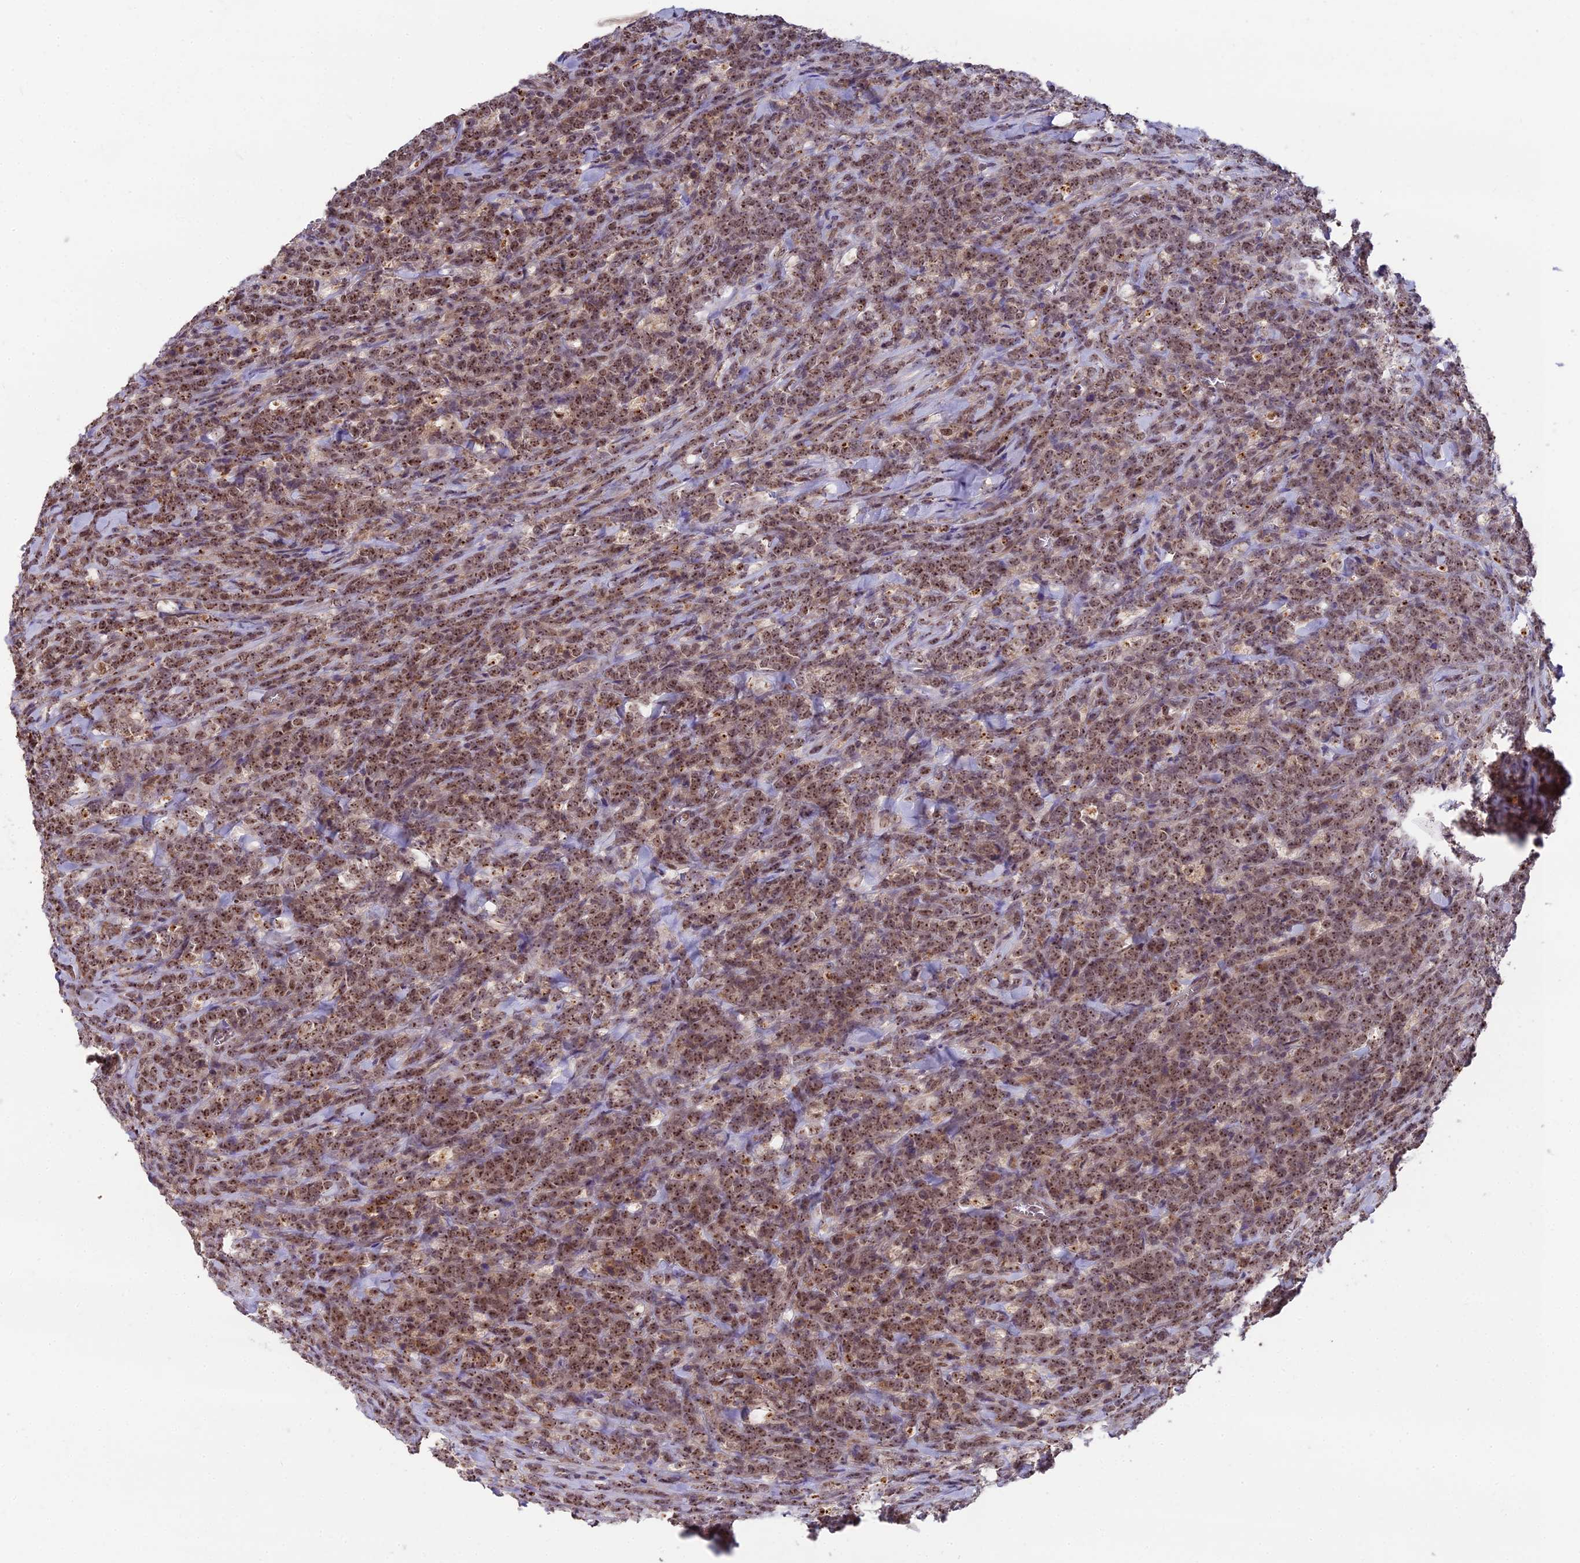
{"staining": {"intensity": "moderate", "quantity": ">75%", "location": "nuclear"}, "tissue": "lymphoma", "cell_type": "Tumor cells", "image_type": "cancer", "snomed": [{"axis": "morphology", "description": "Malignant lymphoma, non-Hodgkin's type, High grade"}, {"axis": "topography", "description": "Small intestine"}], "caption": "Protein analysis of lymphoma tissue exhibits moderate nuclear positivity in approximately >75% of tumor cells.", "gene": "ZNF333", "patient": {"sex": "male", "age": 8}}